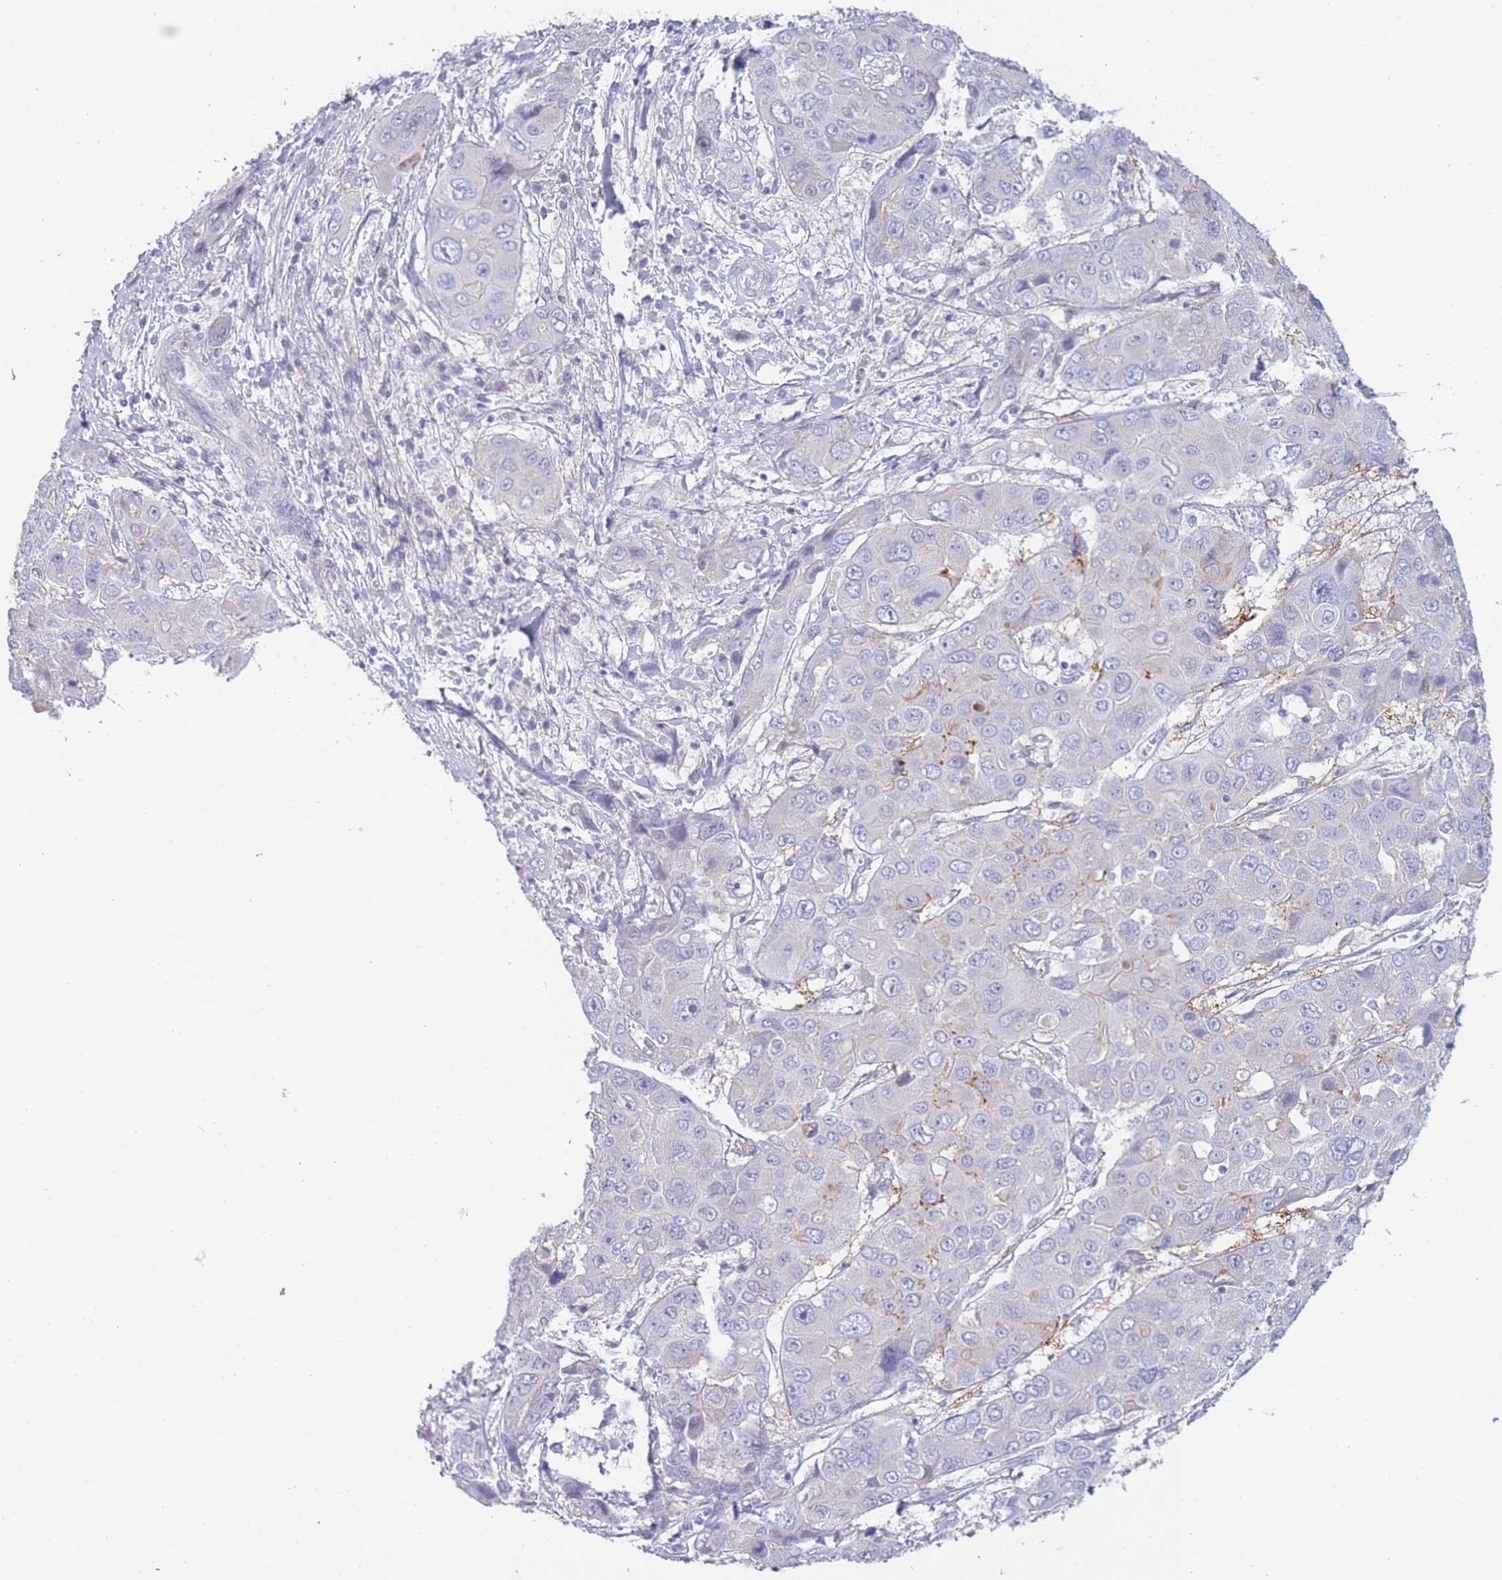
{"staining": {"intensity": "negative", "quantity": "none", "location": "none"}, "tissue": "liver cancer", "cell_type": "Tumor cells", "image_type": "cancer", "snomed": [{"axis": "morphology", "description": "Cholangiocarcinoma"}, {"axis": "topography", "description": "Liver"}], "caption": "Immunohistochemical staining of liver cholangiocarcinoma reveals no significant expression in tumor cells.", "gene": "PRR23B", "patient": {"sex": "male", "age": 67}}